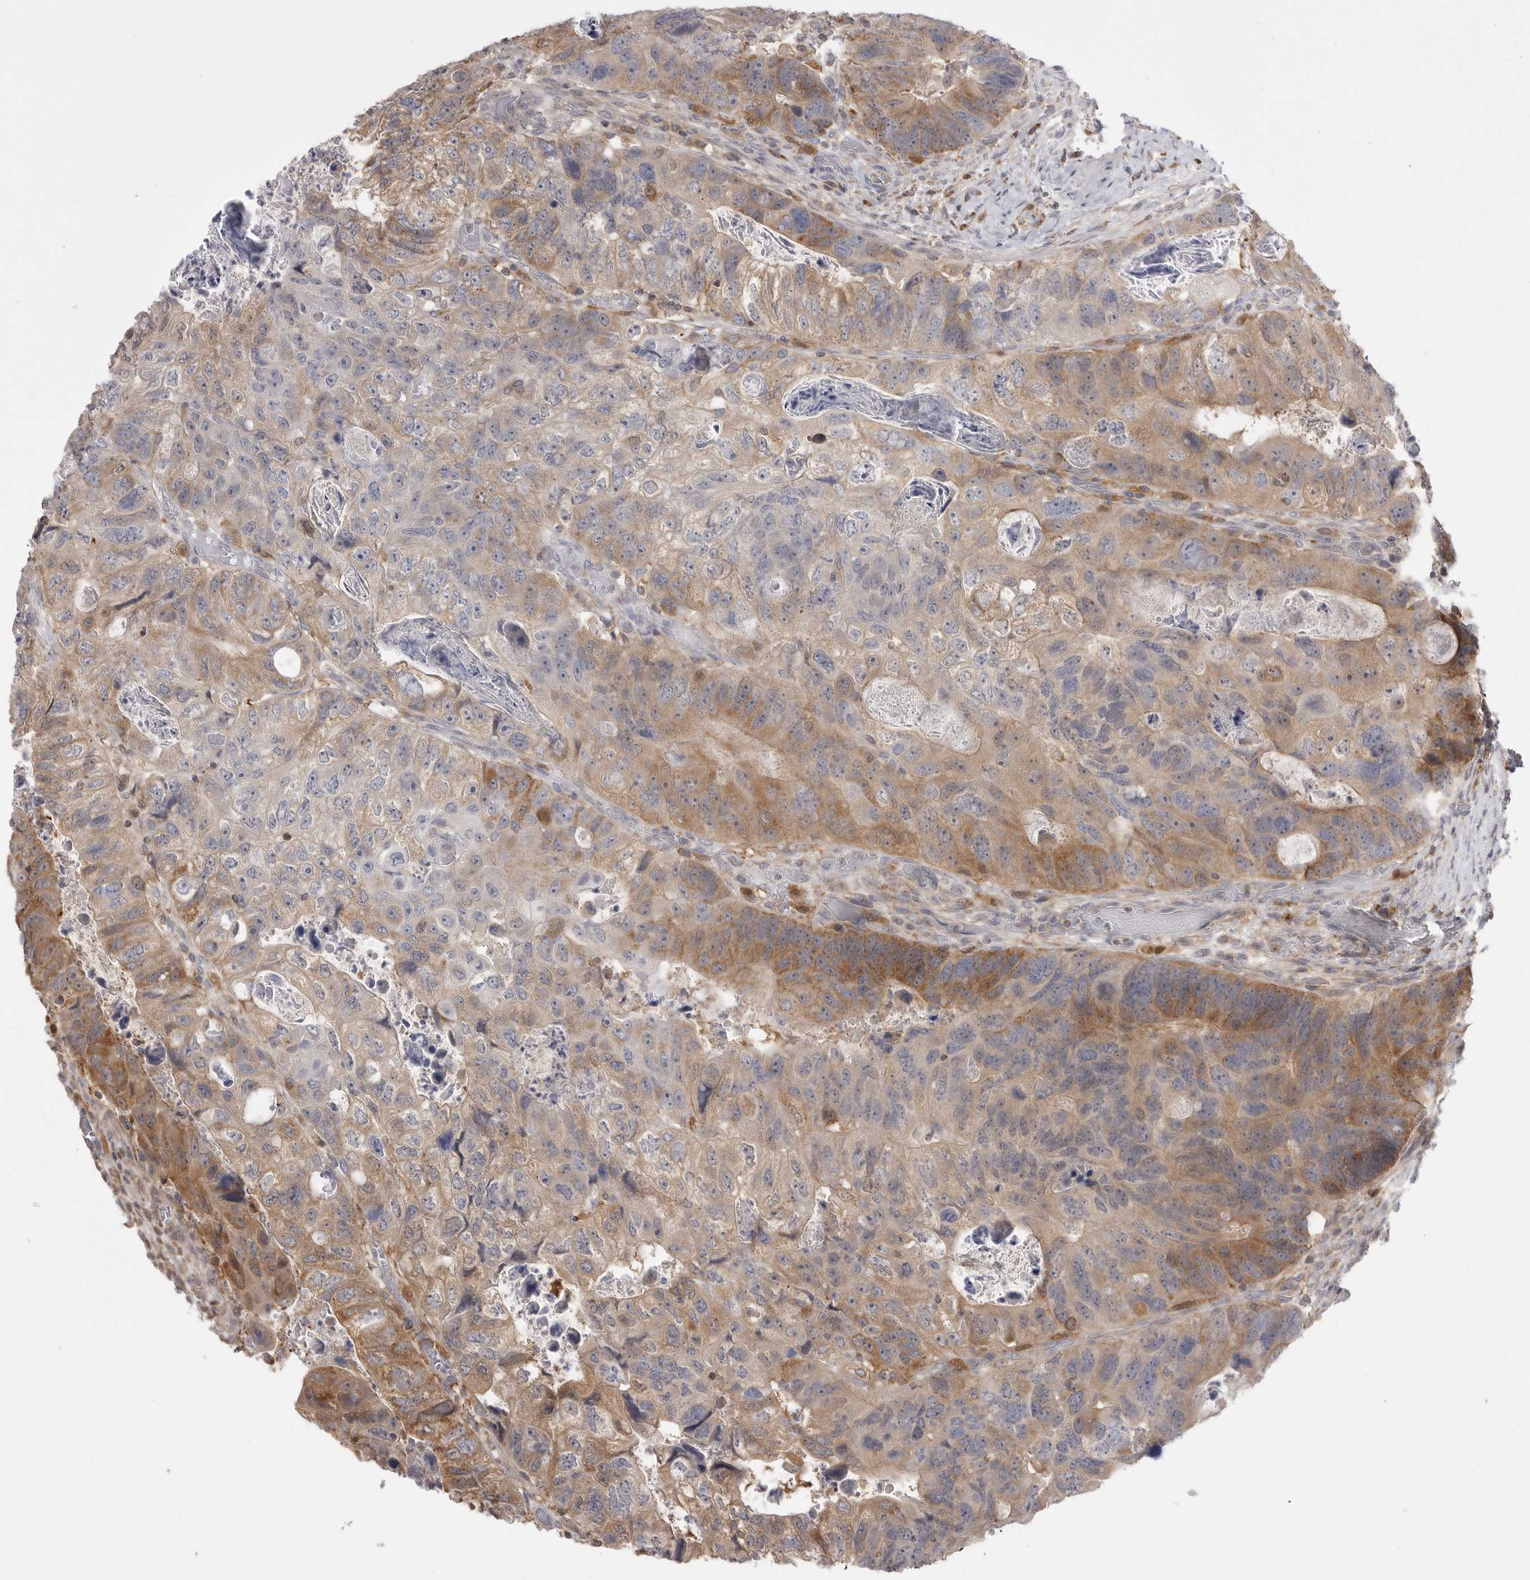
{"staining": {"intensity": "moderate", "quantity": "25%-75%", "location": "cytoplasmic/membranous"}, "tissue": "colorectal cancer", "cell_type": "Tumor cells", "image_type": "cancer", "snomed": [{"axis": "morphology", "description": "Adenocarcinoma, NOS"}, {"axis": "topography", "description": "Rectum"}], "caption": "Human colorectal adenocarcinoma stained for a protein (brown) reveals moderate cytoplasmic/membranous positive staining in about 25%-75% of tumor cells.", "gene": "KYAT3", "patient": {"sex": "male", "age": 59}}